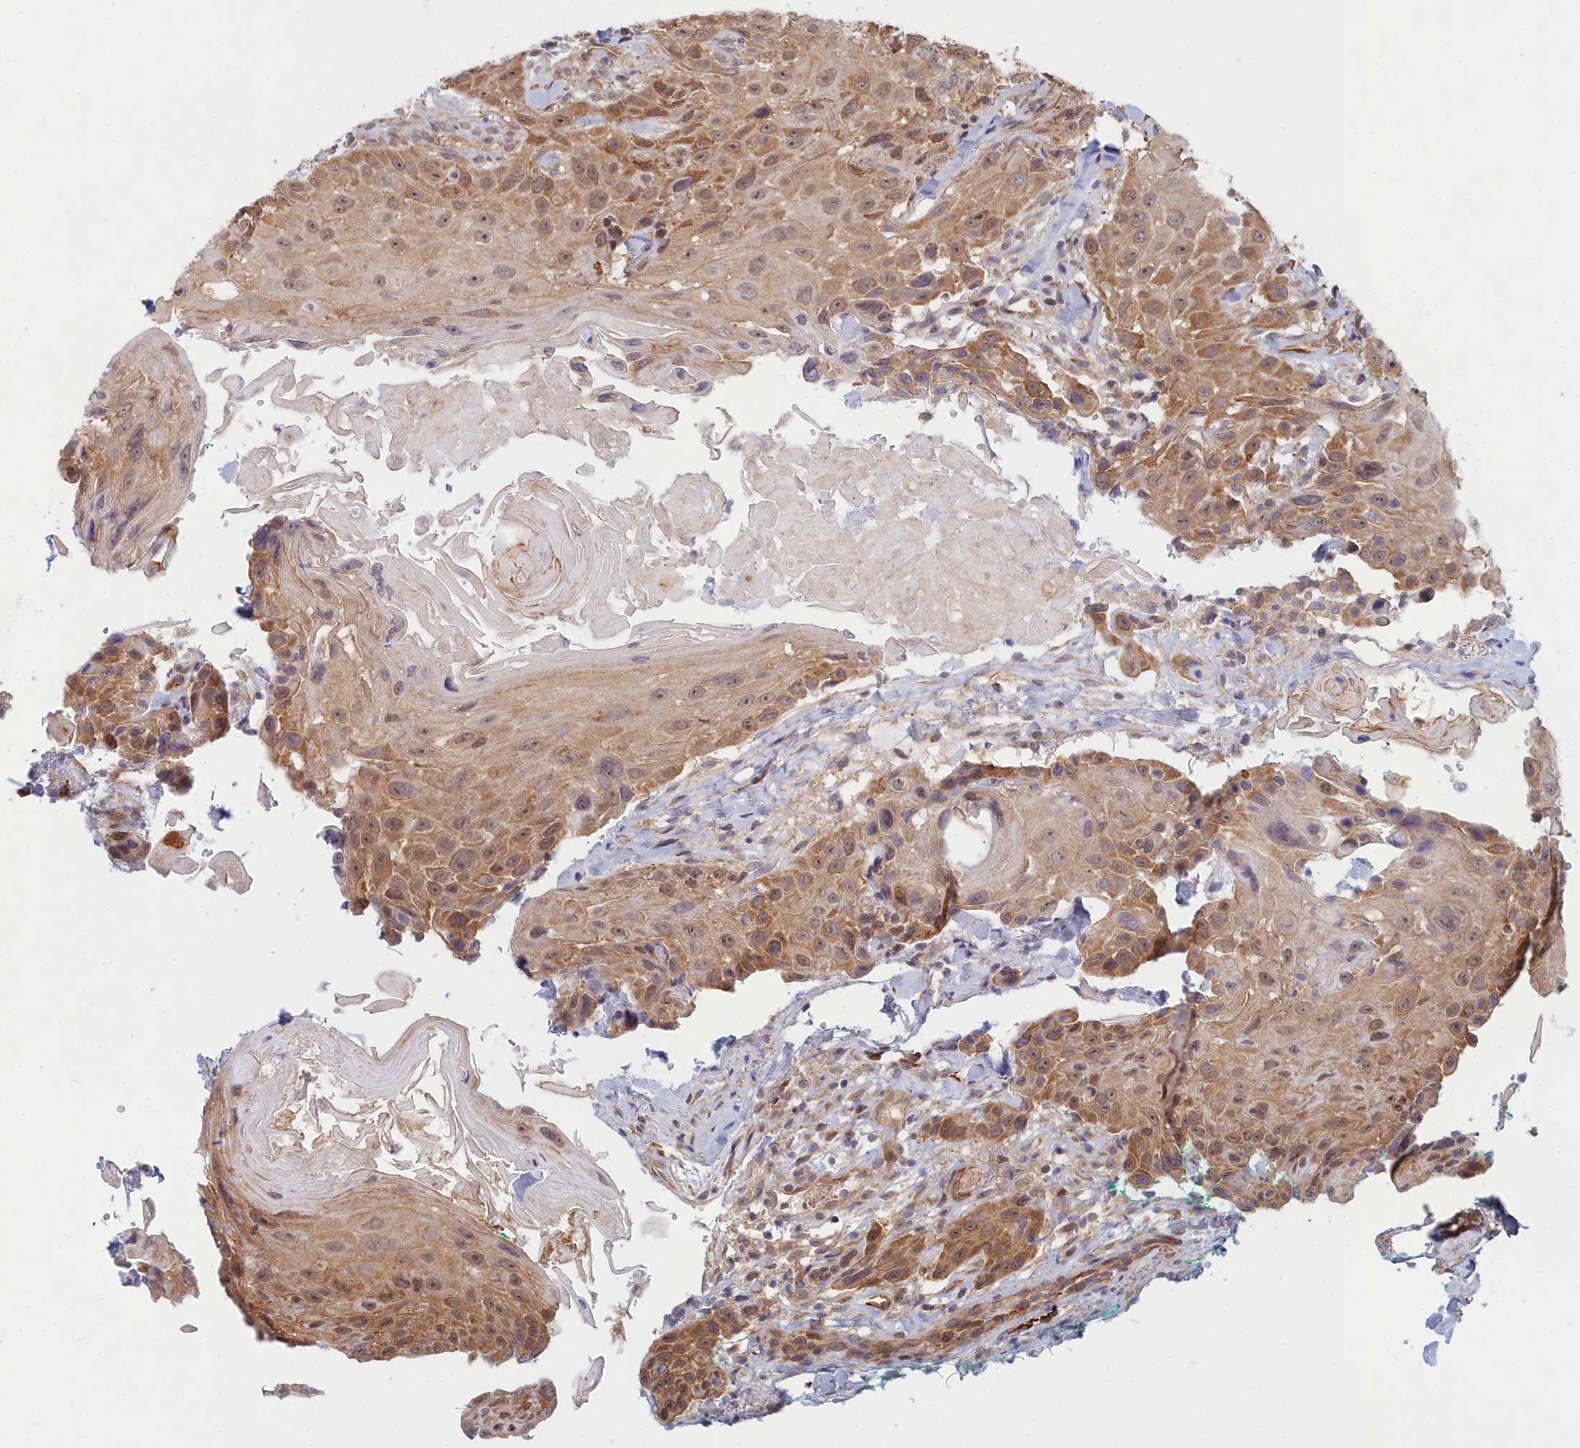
{"staining": {"intensity": "moderate", "quantity": ">75%", "location": "cytoplasmic/membranous,nuclear"}, "tissue": "head and neck cancer", "cell_type": "Tumor cells", "image_type": "cancer", "snomed": [{"axis": "morphology", "description": "Squamous cell carcinoma, NOS"}, {"axis": "topography", "description": "Head-Neck"}], "caption": "Squamous cell carcinoma (head and neck) stained with a protein marker demonstrates moderate staining in tumor cells.", "gene": "MAK16", "patient": {"sex": "male", "age": 81}}